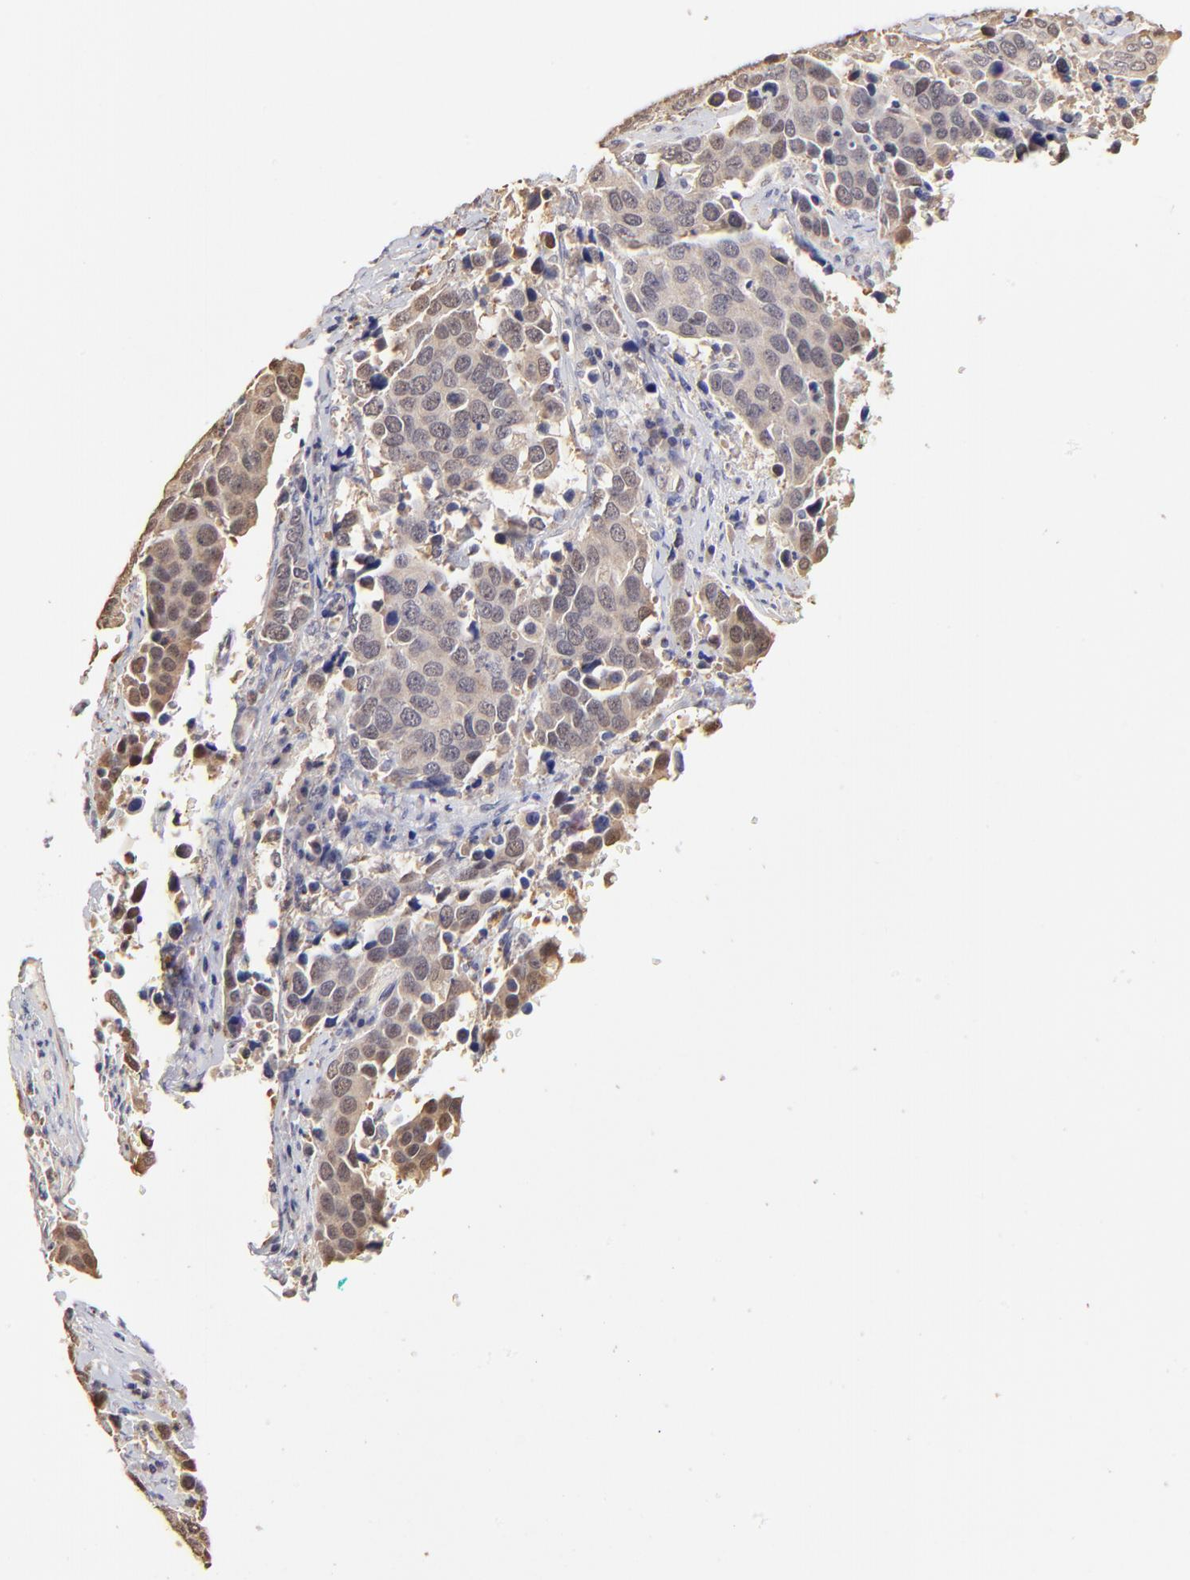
{"staining": {"intensity": "weak", "quantity": ">75%", "location": "cytoplasmic/membranous"}, "tissue": "cervical cancer", "cell_type": "Tumor cells", "image_type": "cancer", "snomed": [{"axis": "morphology", "description": "Squamous cell carcinoma, NOS"}, {"axis": "topography", "description": "Cervix"}], "caption": "Cervical cancer stained for a protein exhibits weak cytoplasmic/membranous positivity in tumor cells.", "gene": "ZNF10", "patient": {"sex": "female", "age": 54}}